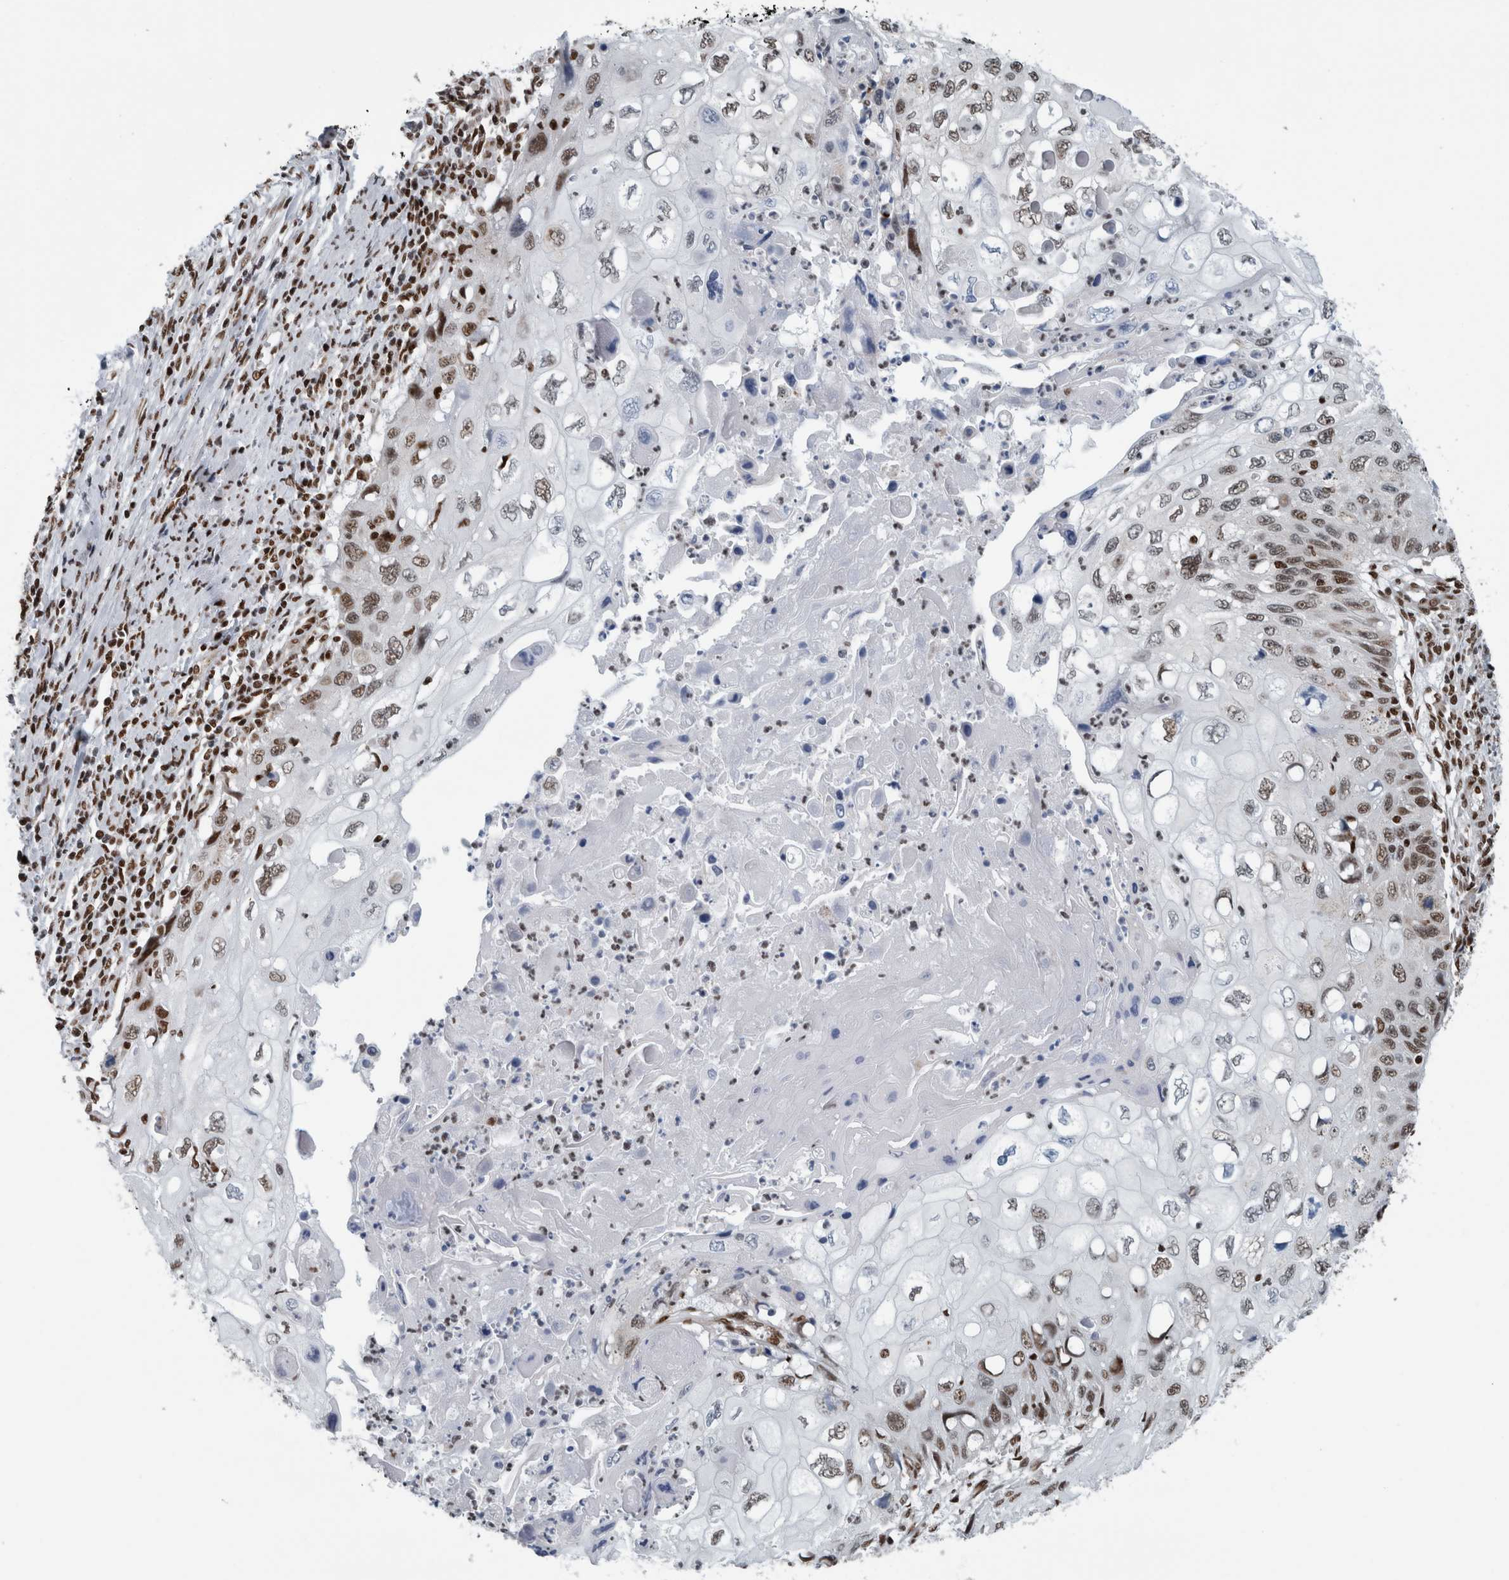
{"staining": {"intensity": "moderate", "quantity": "25%-75%", "location": "nuclear"}, "tissue": "cervical cancer", "cell_type": "Tumor cells", "image_type": "cancer", "snomed": [{"axis": "morphology", "description": "Squamous cell carcinoma, NOS"}, {"axis": "topography", "description": "Cervix"}], "caption": "The micrograph shows immunohistochemical staining of cervical cancer (squamous cell carcinoma). There is moderate nuclear positivity is present in about 25%-75% of tumor cells.", "gene": "DNMT3A", "patient": {"sex": "female", "age": 70}}